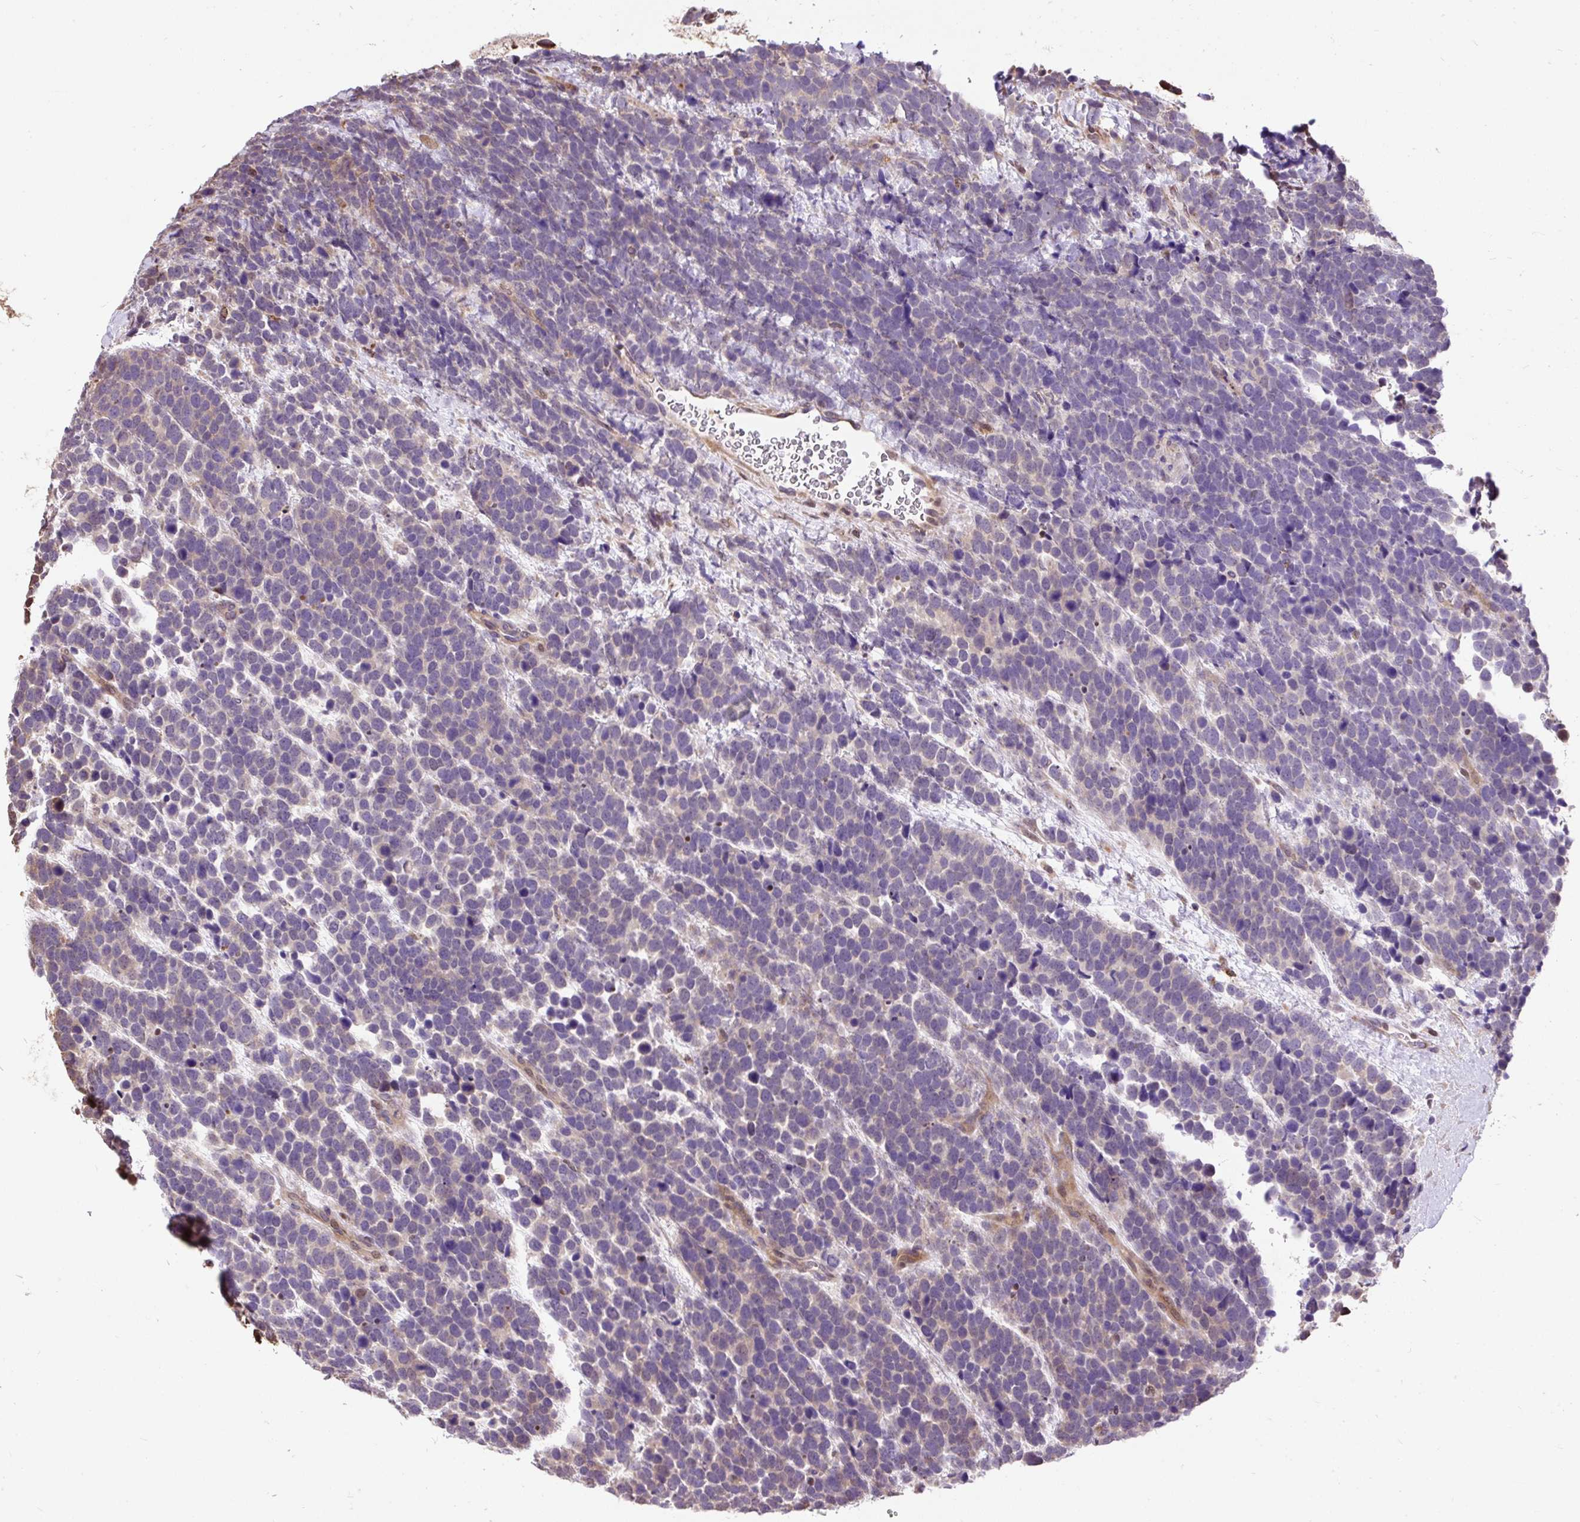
{"staining": {"intensity": "negative", "quantity": "none", "location": "none"}, "tissue": "urothelial cancer", "cell_type": "Tumor cells", "image_type": "cancer", "snomed": [{"axis": "morphology", "description": "Urothelial carcinoma, High grade"}, {"axis": "topography", "description": "Urinary bladder"}], "caption": "Immunohistochemistry image of neoplastic tissue: high-grade urothelial carcinoma stained with DAB demonstrates no significant protein staining in tumor cells.", "gene": "PUS7L", "patient": {"sex": "female", "age": 82}}